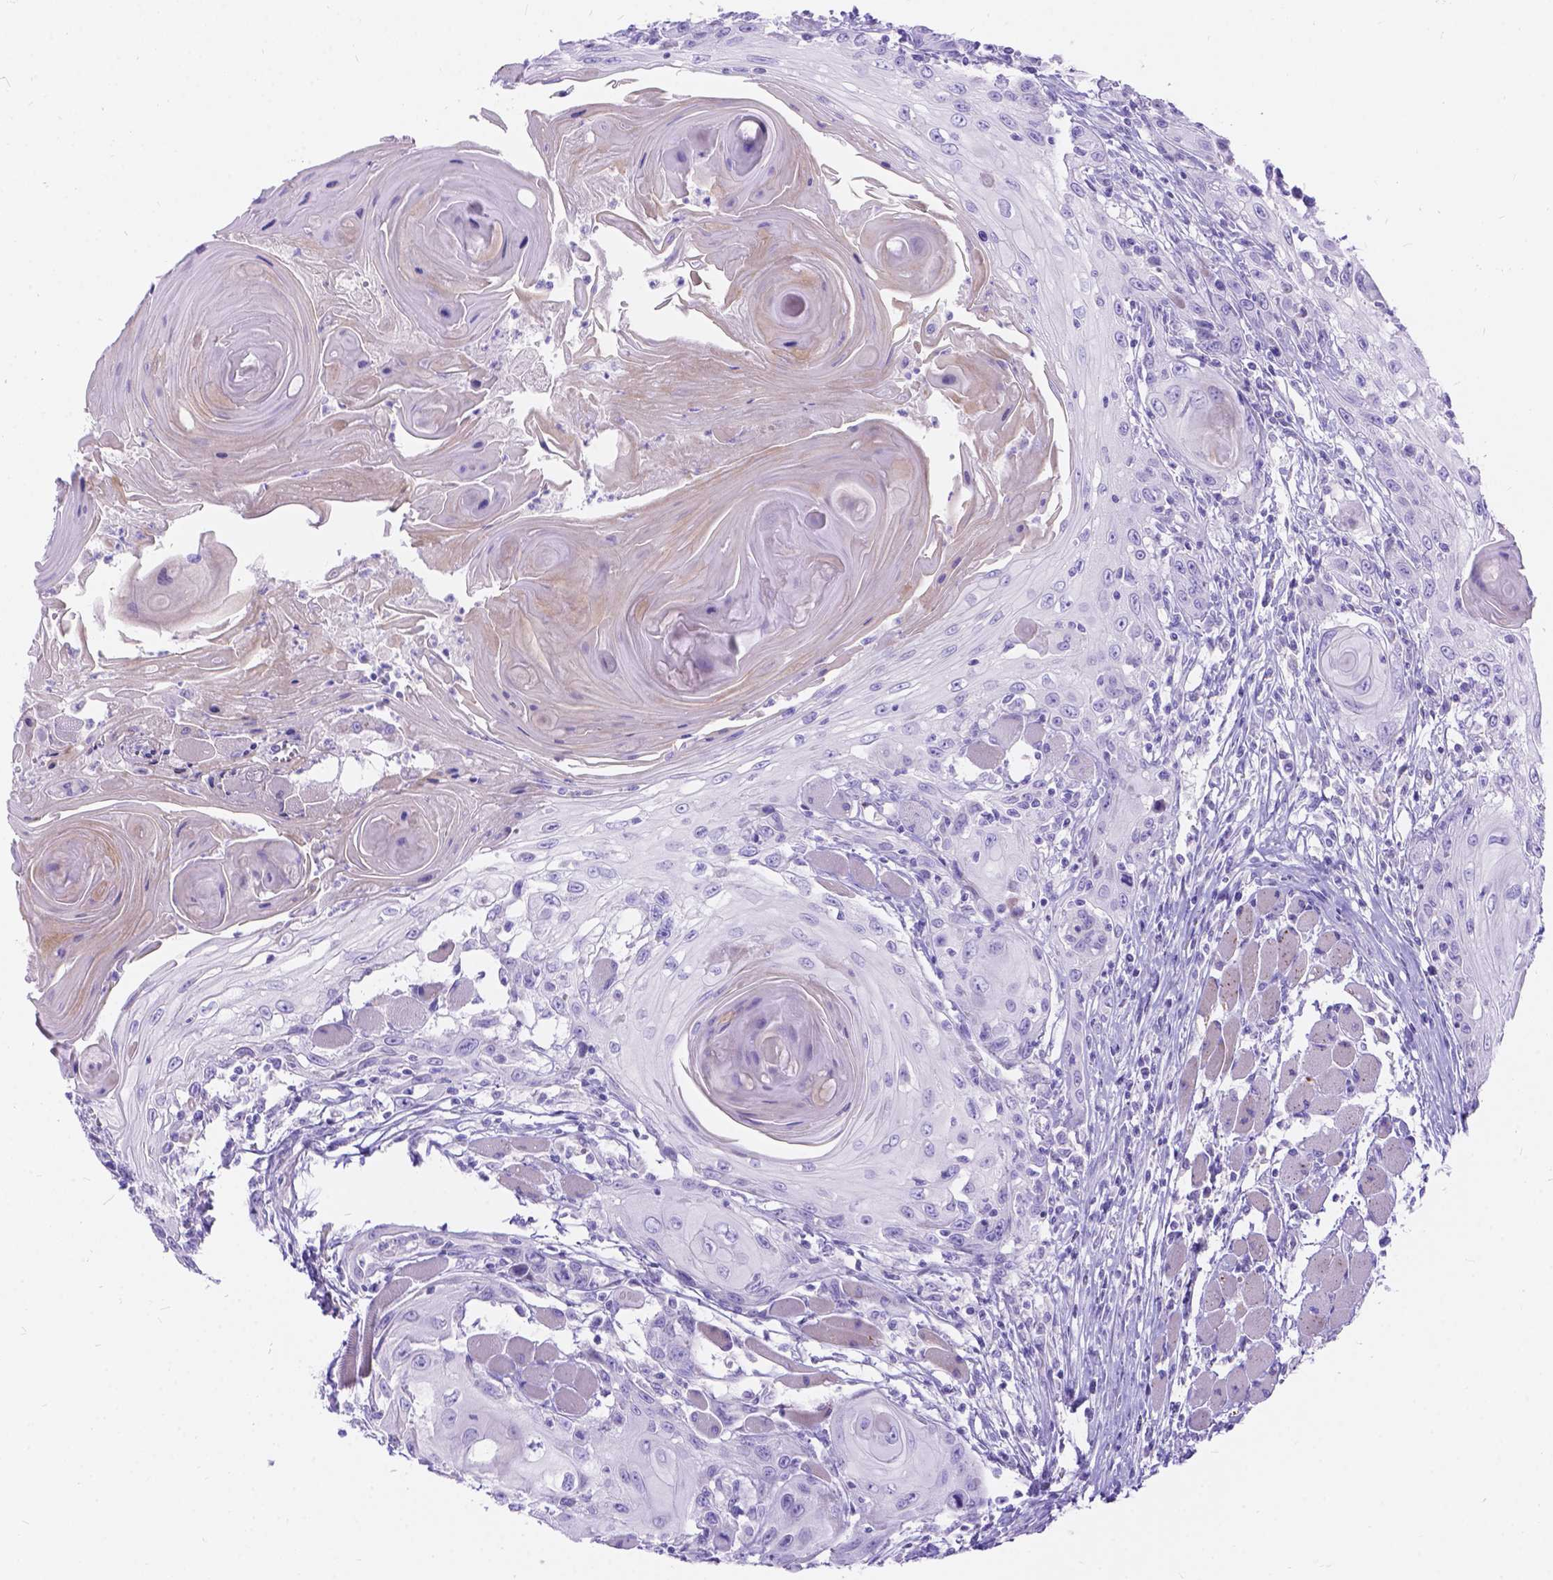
{"staining": {"intensity": "negative", "quantity": "none", "location": "none"}, "tissue": "head and neck cancer", "cell_type": "Tumor cells", "image_type": "cancer", "snomed": [{"axis": "morphology", "description": "Squamous cell carcinoma, NOS"}, {"axis": "topography", "description": "Head-Neck"}], "caption": "Immunohistochemistry (IHC) micrograph of neoplastic tissue: human head and neck squamous cell carcinoma stained with DAB shows no significant protein expression in tumor cells.", "gene": "KLHL10", "patient": {"sex": "female", "age": 80}}